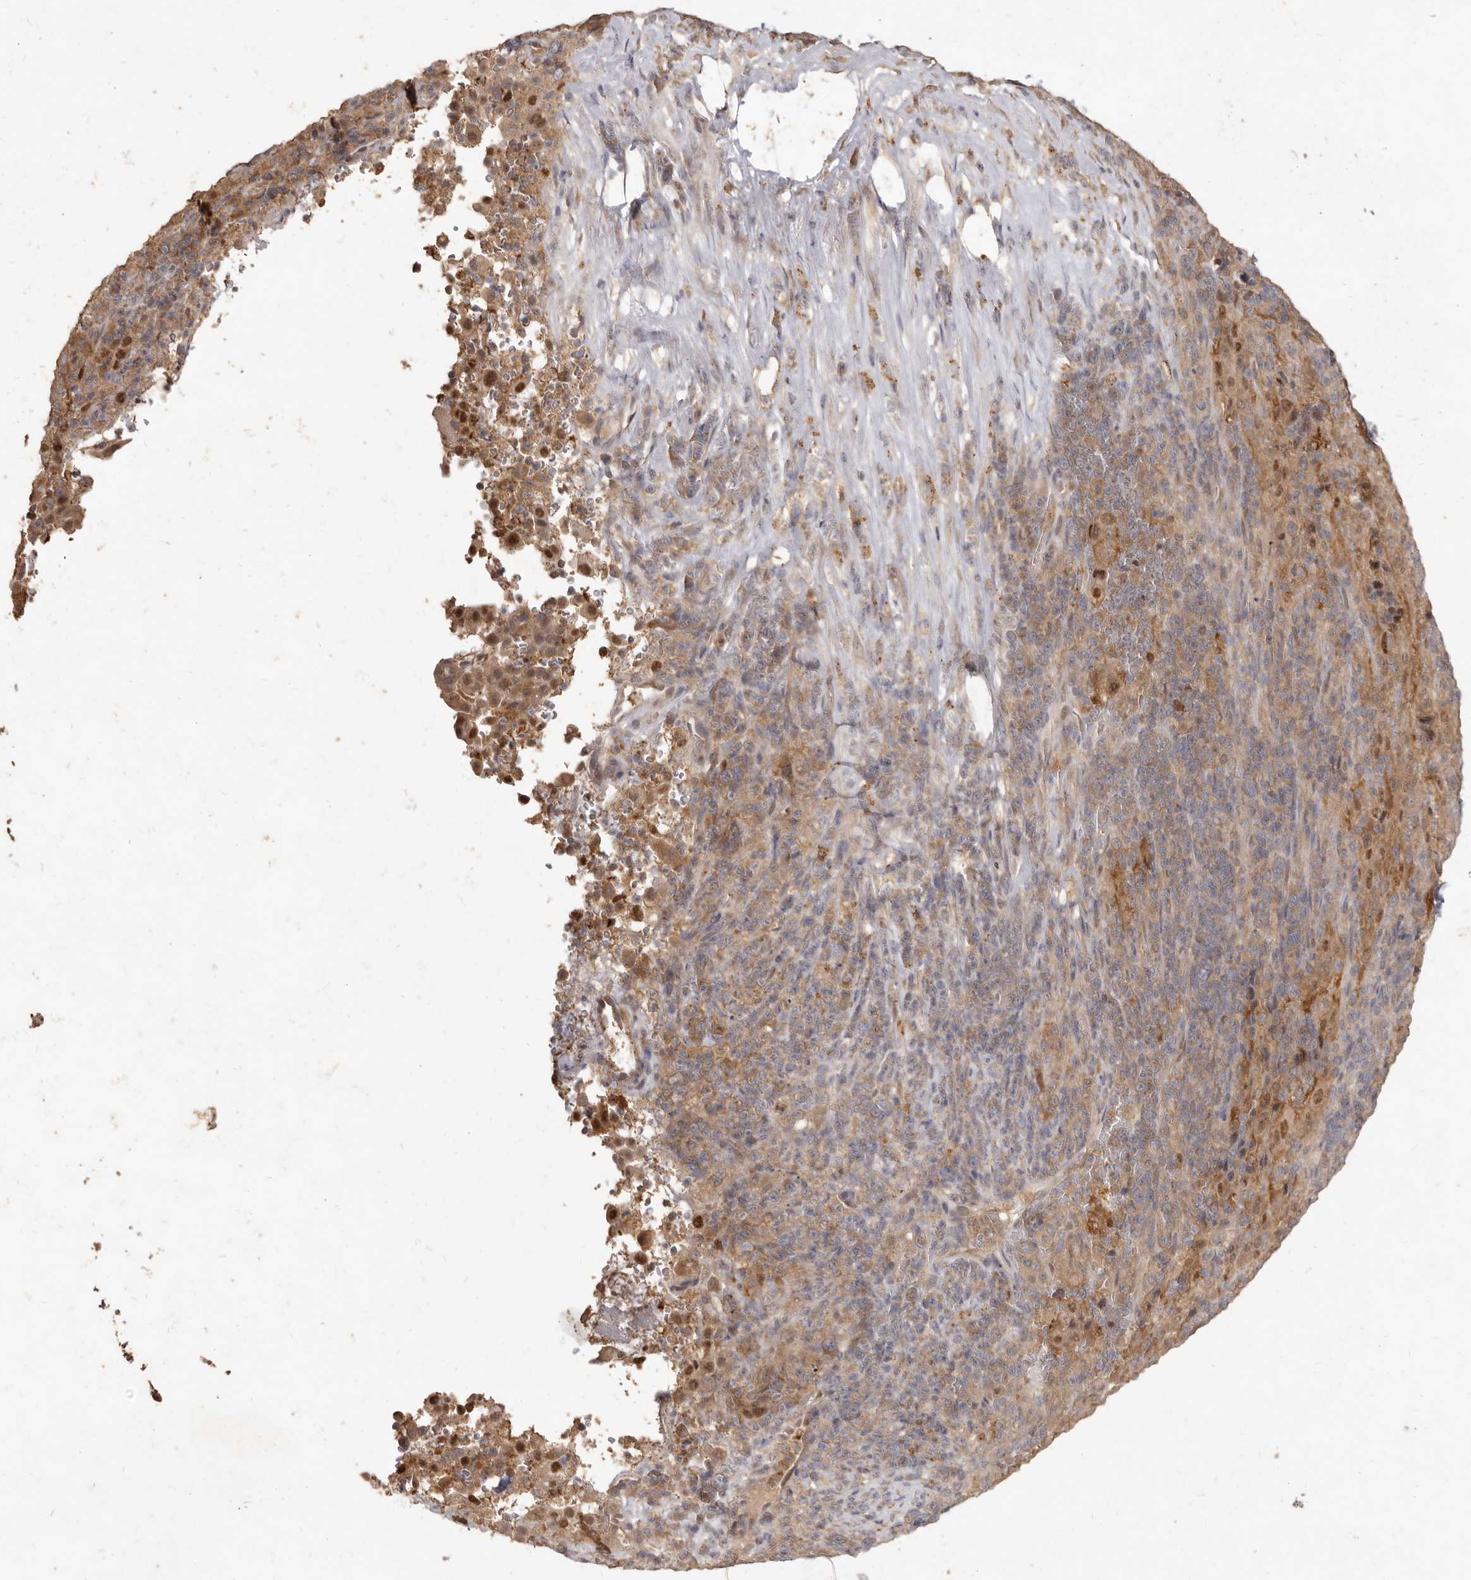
{"staining": {"intensity": "moderate", "quantity": ">75%", "location": "cytoplasmic/membranous,nuclear"}, "tissue": "pancreatic cancer", "cell_type": "Tumor cells", "image_type": "cancer", "snomed": [{"axis": "morphology", "description": "Adenocarcinoma, NOS"}, {"axis": "topography", "description": "Pancreas"}], "caption": "Adenocarcinoma (pancreatic) stained with IHC shows moderate cytoplasmic/membranous and nuclear expression in approximately >75% of tumor cells.", "gene": "ACLY", "patient": {"sex": "male", "age": 63}}